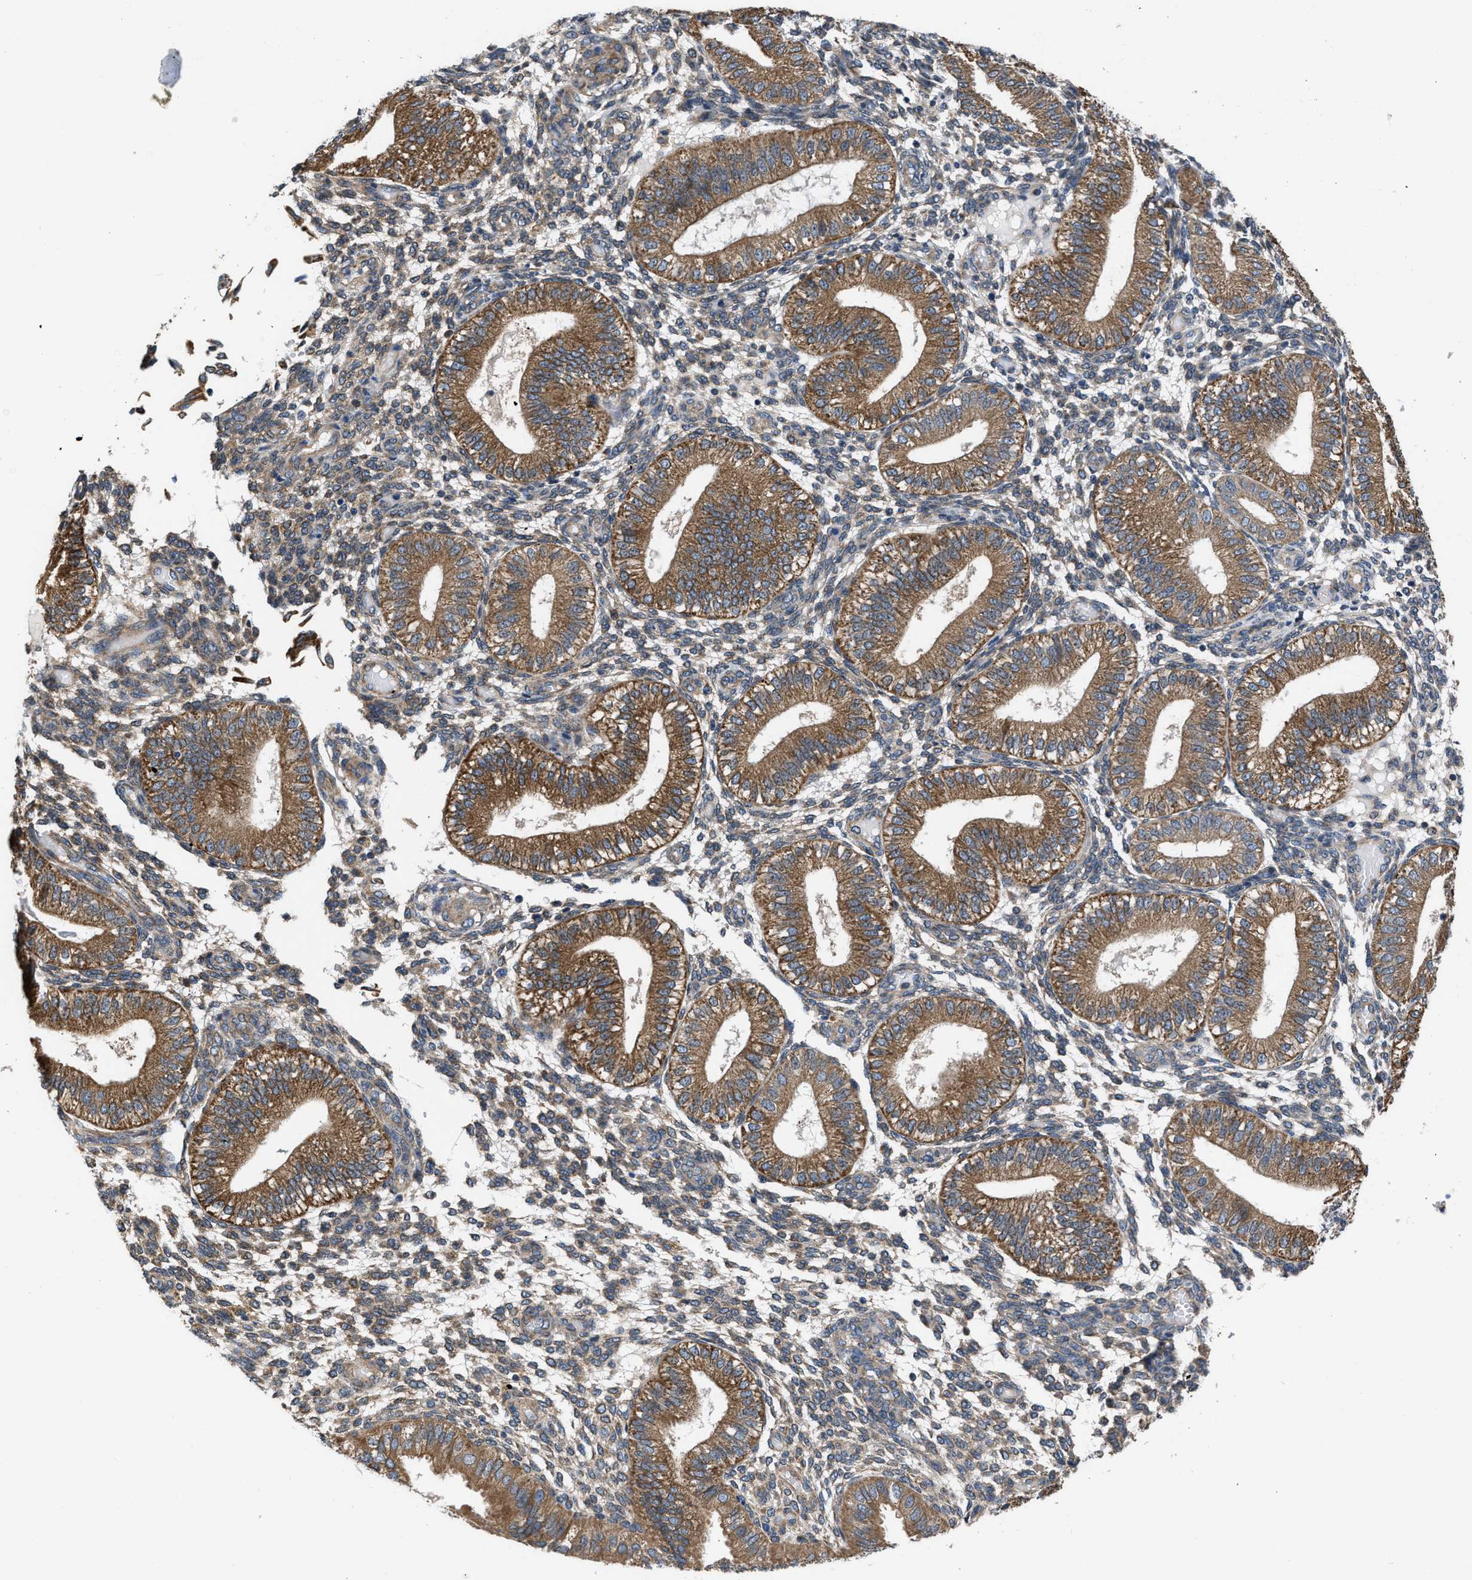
{"staining": {"intensity": "weak", "quantity": "25%-75%", "location": "cytoplasmic/membranous"}, "tissue": "endometrium", "cell_type": "Cells in endometrial stroma", "image_type": "normal", "snomed": [{"axis": "morphology", "description": "Normal tissue, NOS"}, {"axis": "topography", "description": "Endometrium"}], "caption": "This histopathology image shows IHC staining of unremarkable human endometrium, with low weak cytoplasmic/membranous staining in approximately 25%-75% of cells in endometrial stroma.", "gene": "CEP128", "patient": {"sex": "female", "age": 39}}